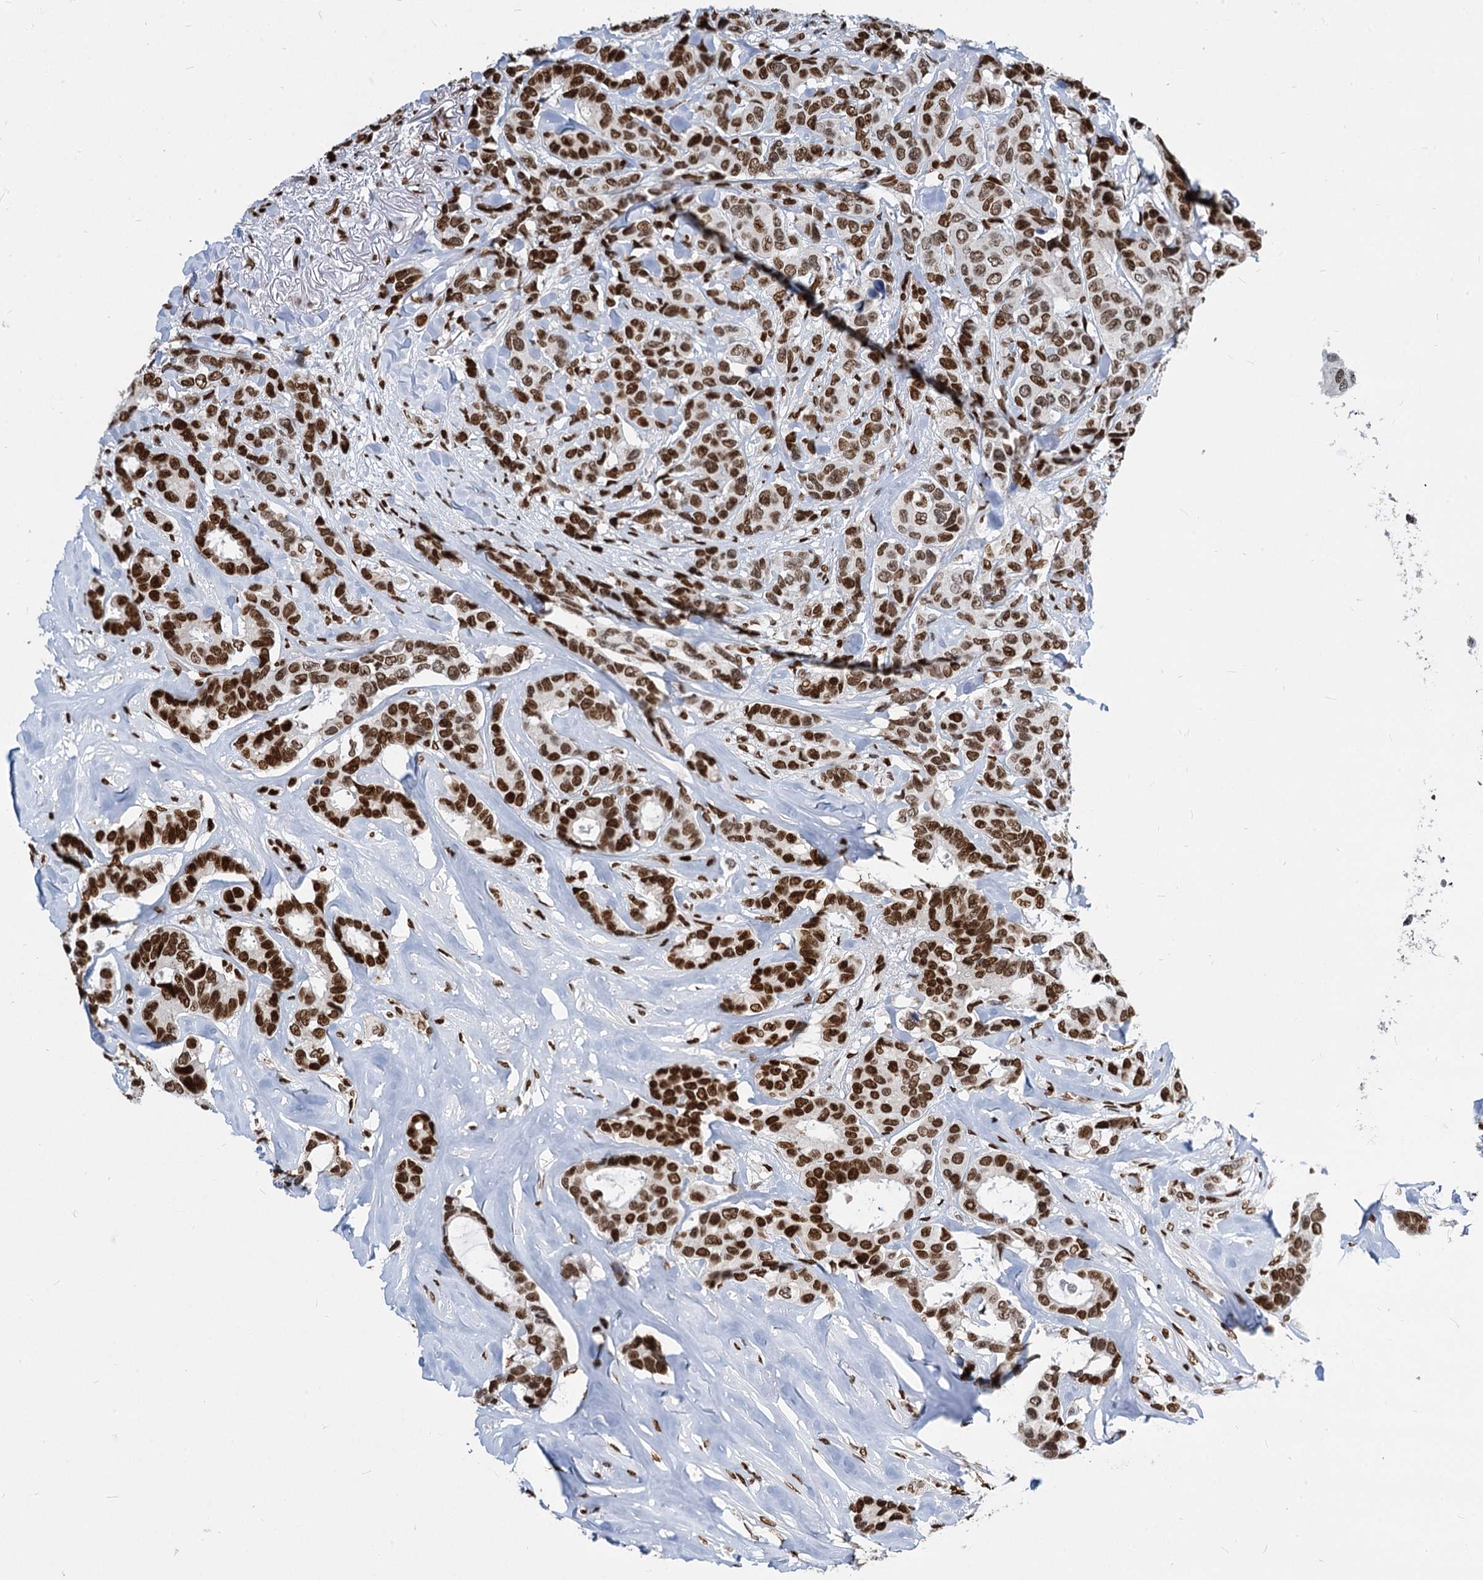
{"staining": {"intensity": "strong", "quantity": ">75%", "location": "nuclear"}, "tissue": "breast cancer", "cell_type": "Tumor cells", "image_type": "cancer", "snomed": [{"axis": "morphology", "description": "Duct carcinoma"}, {"axis": "topography", "description": "Breast"}], "caption": "Protein expression analysis of breast cancer displays strong nuclear staining in about >75% of tumor cells.", "gene": "MECP2", "patient": {"sex": "female", "age": 87}}